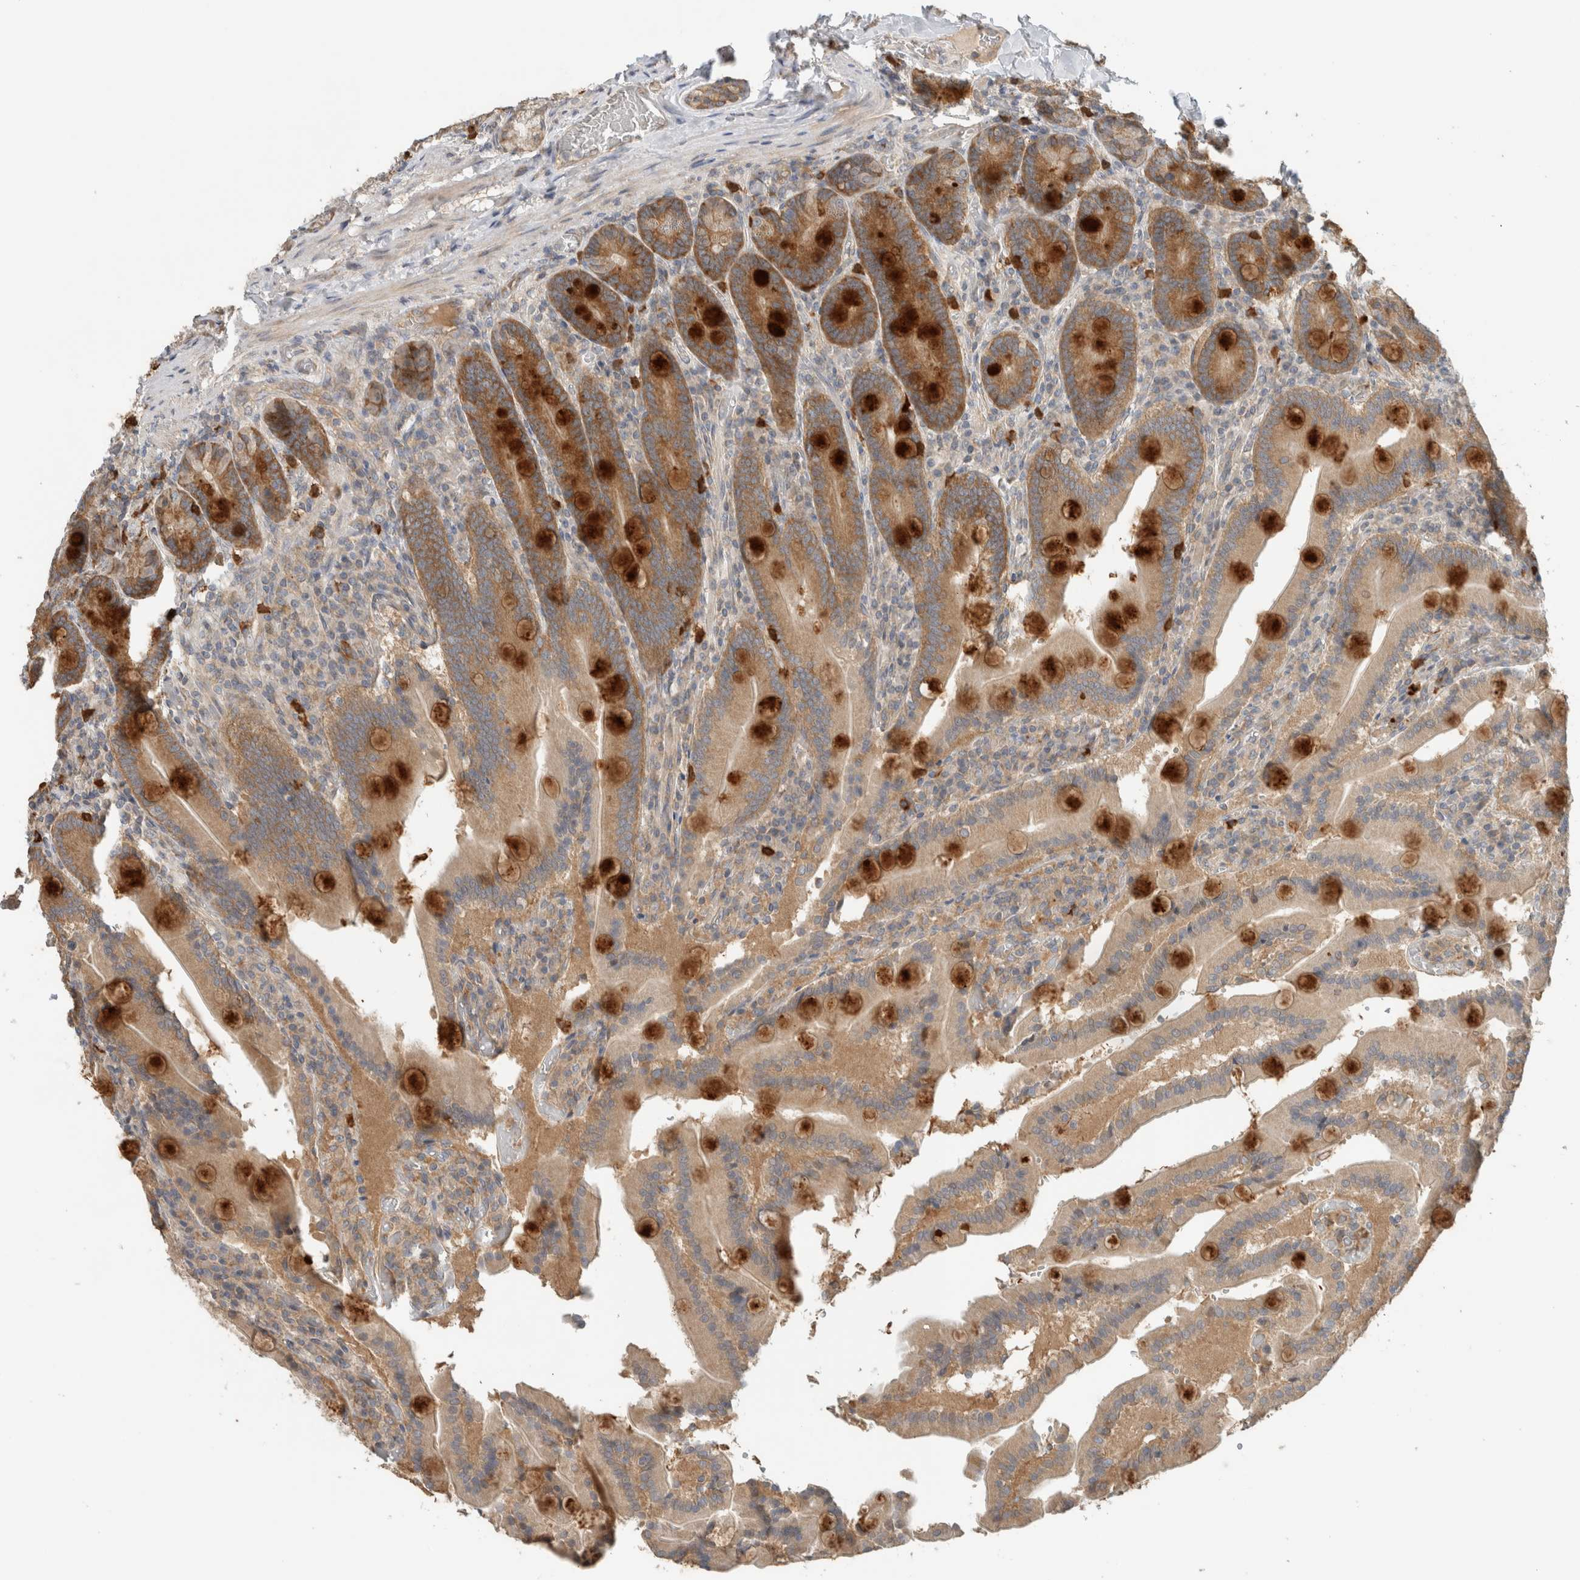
{"staining": {"intensity": "strong", "quantity": ">75%", "location": "cytoplasmic/membranous"}, "tissue": "duodenum", "cell_type": "Glandular cells", "image_type": "normal", "snomed": [{"axis": "morphology", "description": "Normal tissue, NOS"}, {"axis": "topography", "description": "Duodenum"}], "caption": "The micrograph reveals immunohistochemical staining of normal duodenum. There is strong cytoplasmic/membranous positivity is seen in approximately >75% of glandular cells.", "gene": "PUM1", "patient": {"sex": "female", "age": 62}}